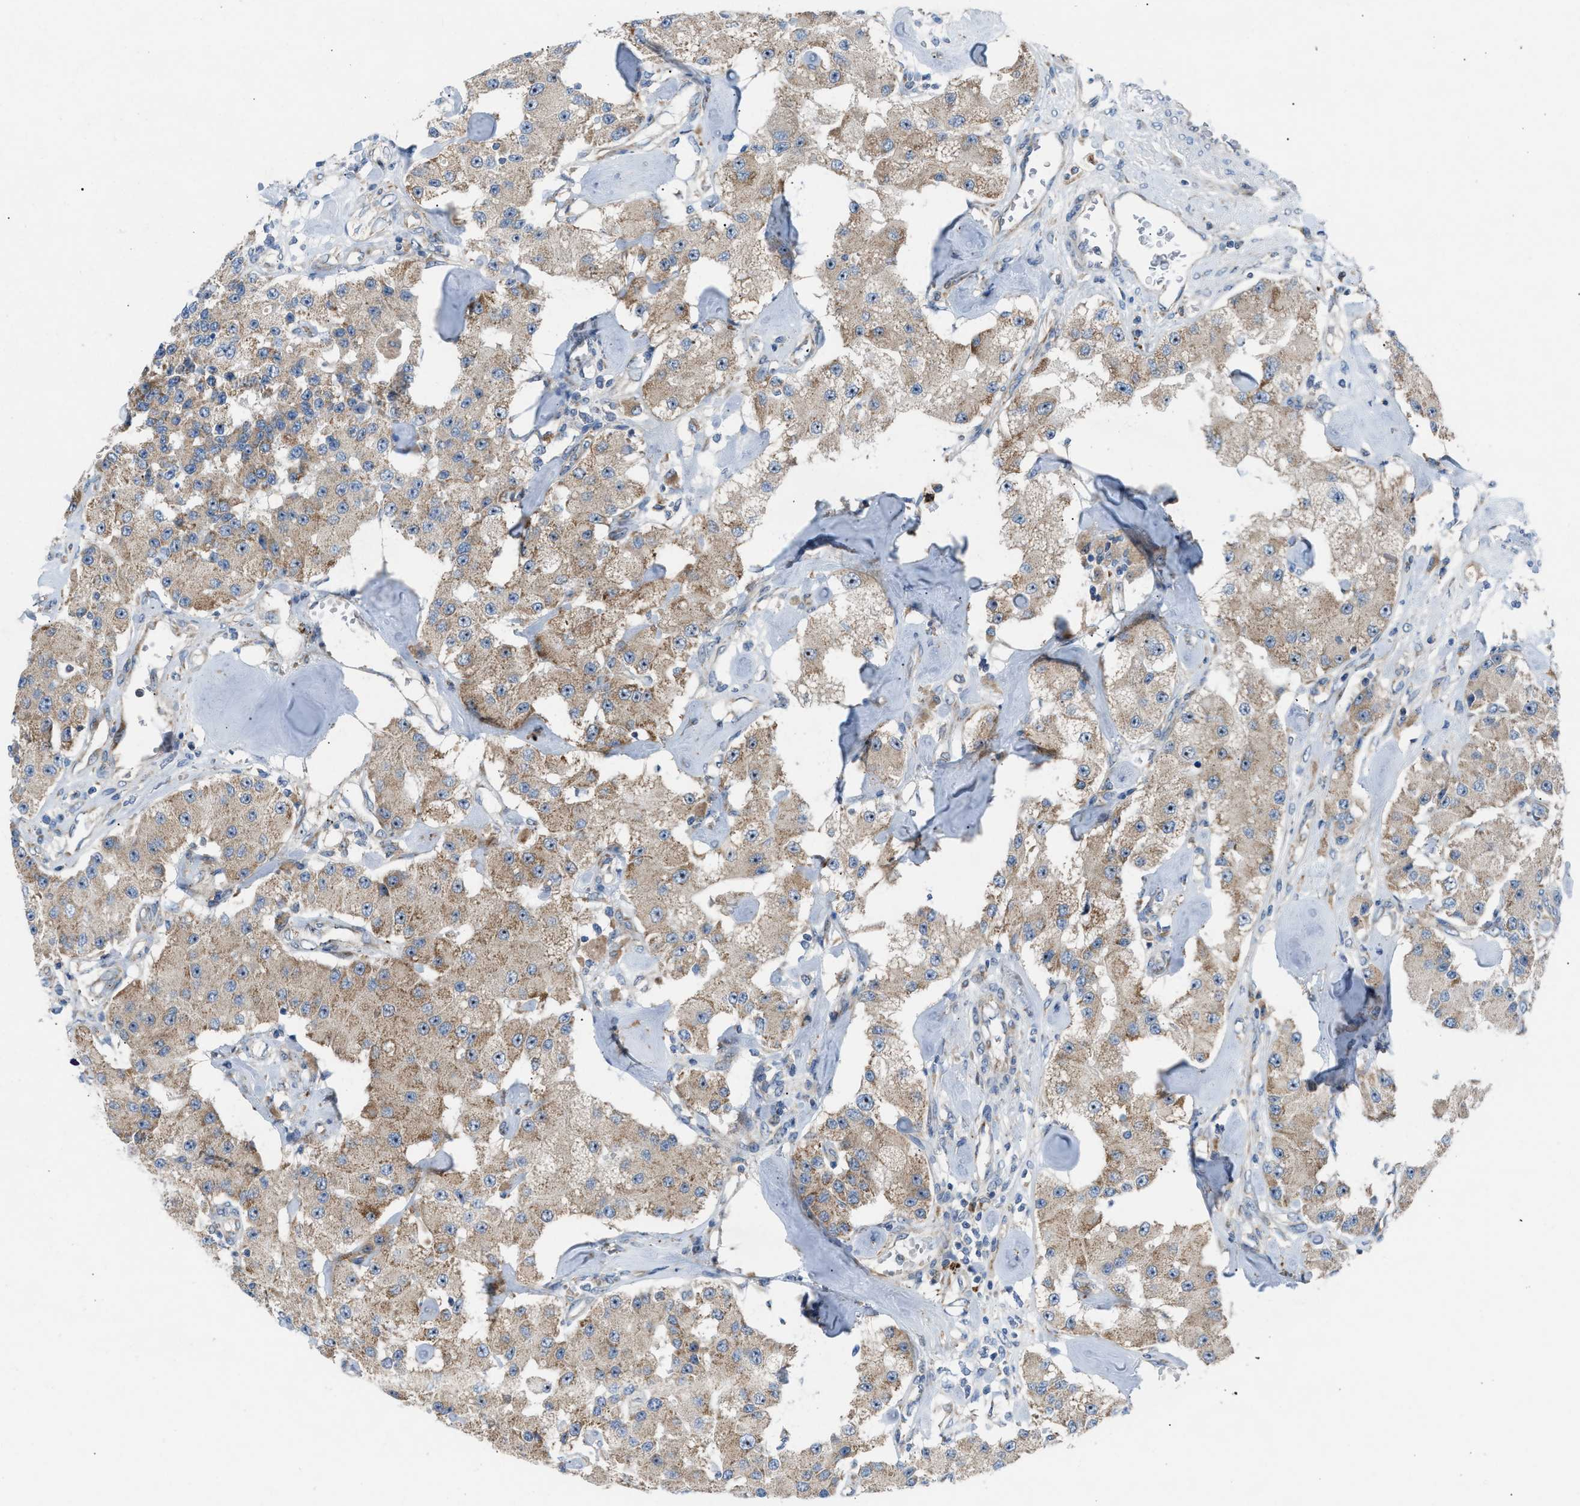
{"staining": {"intensity": "weak", "quantity": ">75%", "location": "cytoplasmic/membranous"}, "tissue": "carcinoid", "cell_type": "Tumor cells", "image_type": "cancer", "snomed": [{"axis": "morphology", "description": "Carcinoid, malignant, NOS"}, {"axis": "topography", "description": "Pancreas"}], "caption": "Carcinoid tissue exhibits weak cytoplasmic/membranous expression in approximately >75% of tumor cells, visualized by immunohistochemistry. The protein is stained brown, and the nuclei are stained in blue (DAB IHC with brightfield microscopy, high magnification).", "gene": "TPH1", "patient": {"sex": "male", "age": 41}}